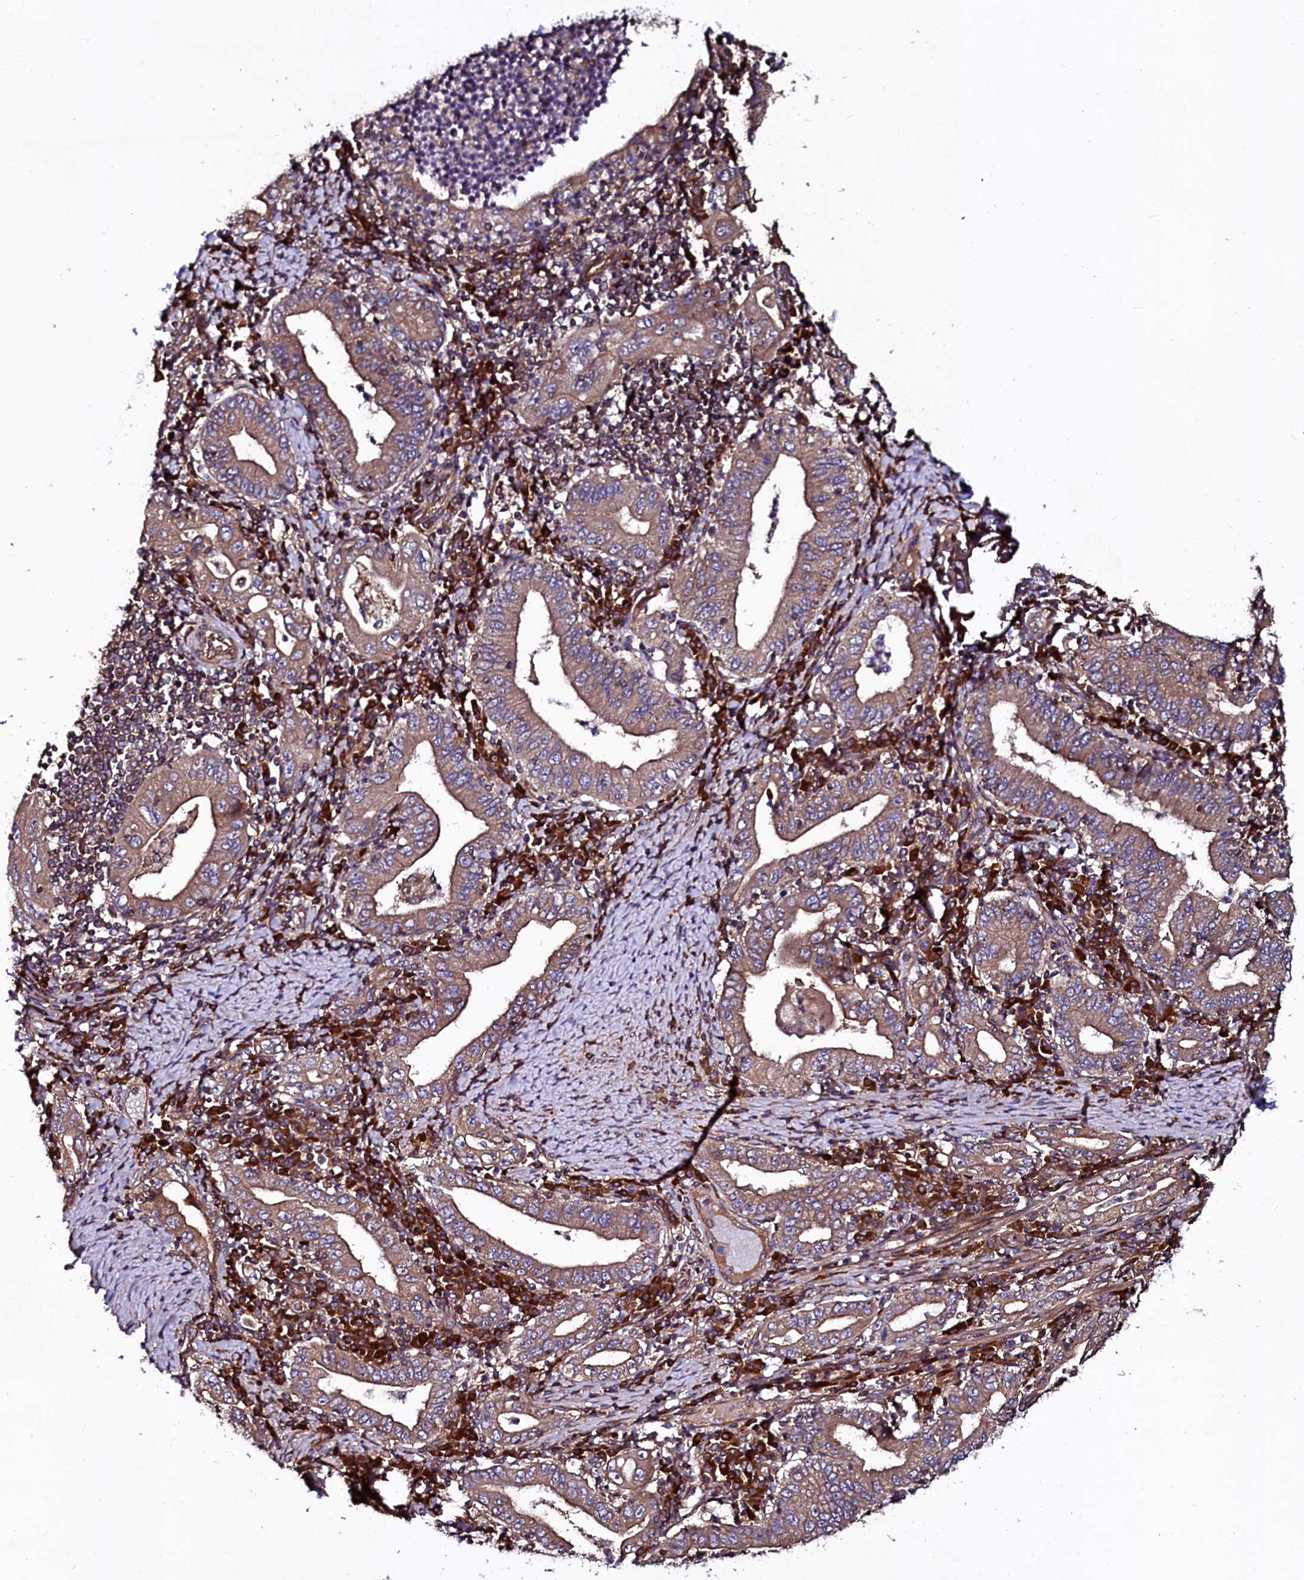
{"staining": {"intensity": "moderate", "quantity": ">75%", "location": "cytoplasmic/membranous"}, "tissue": "stomach cancer", "cell_type": "Tumor cells", "image_type": "cancer", "snomed": [{"axis": "morphology", "description": "Normal tissue, NOS"}, {"axis": "morphology", "description": "Adenocarcinoma, NOS"}, {"axis": "topography", "description": "Esophagus"}, {"axis": "topography", "description": "Stomach, upper"}, {"axis": "topography", "description": "Peripheral nerve tissue"}], "caption": "Immunohistochemical staining of human adenocarcinoma (stomach) exhibits medium levels of moderate cytoplasmic/membranous protein staining in about >75% of tumor cells. The protein of interest is shown in brown color, while the nuclei are stained blue.", "gene": "USPL1", "patient": {"sex": "male", "age": 62}}